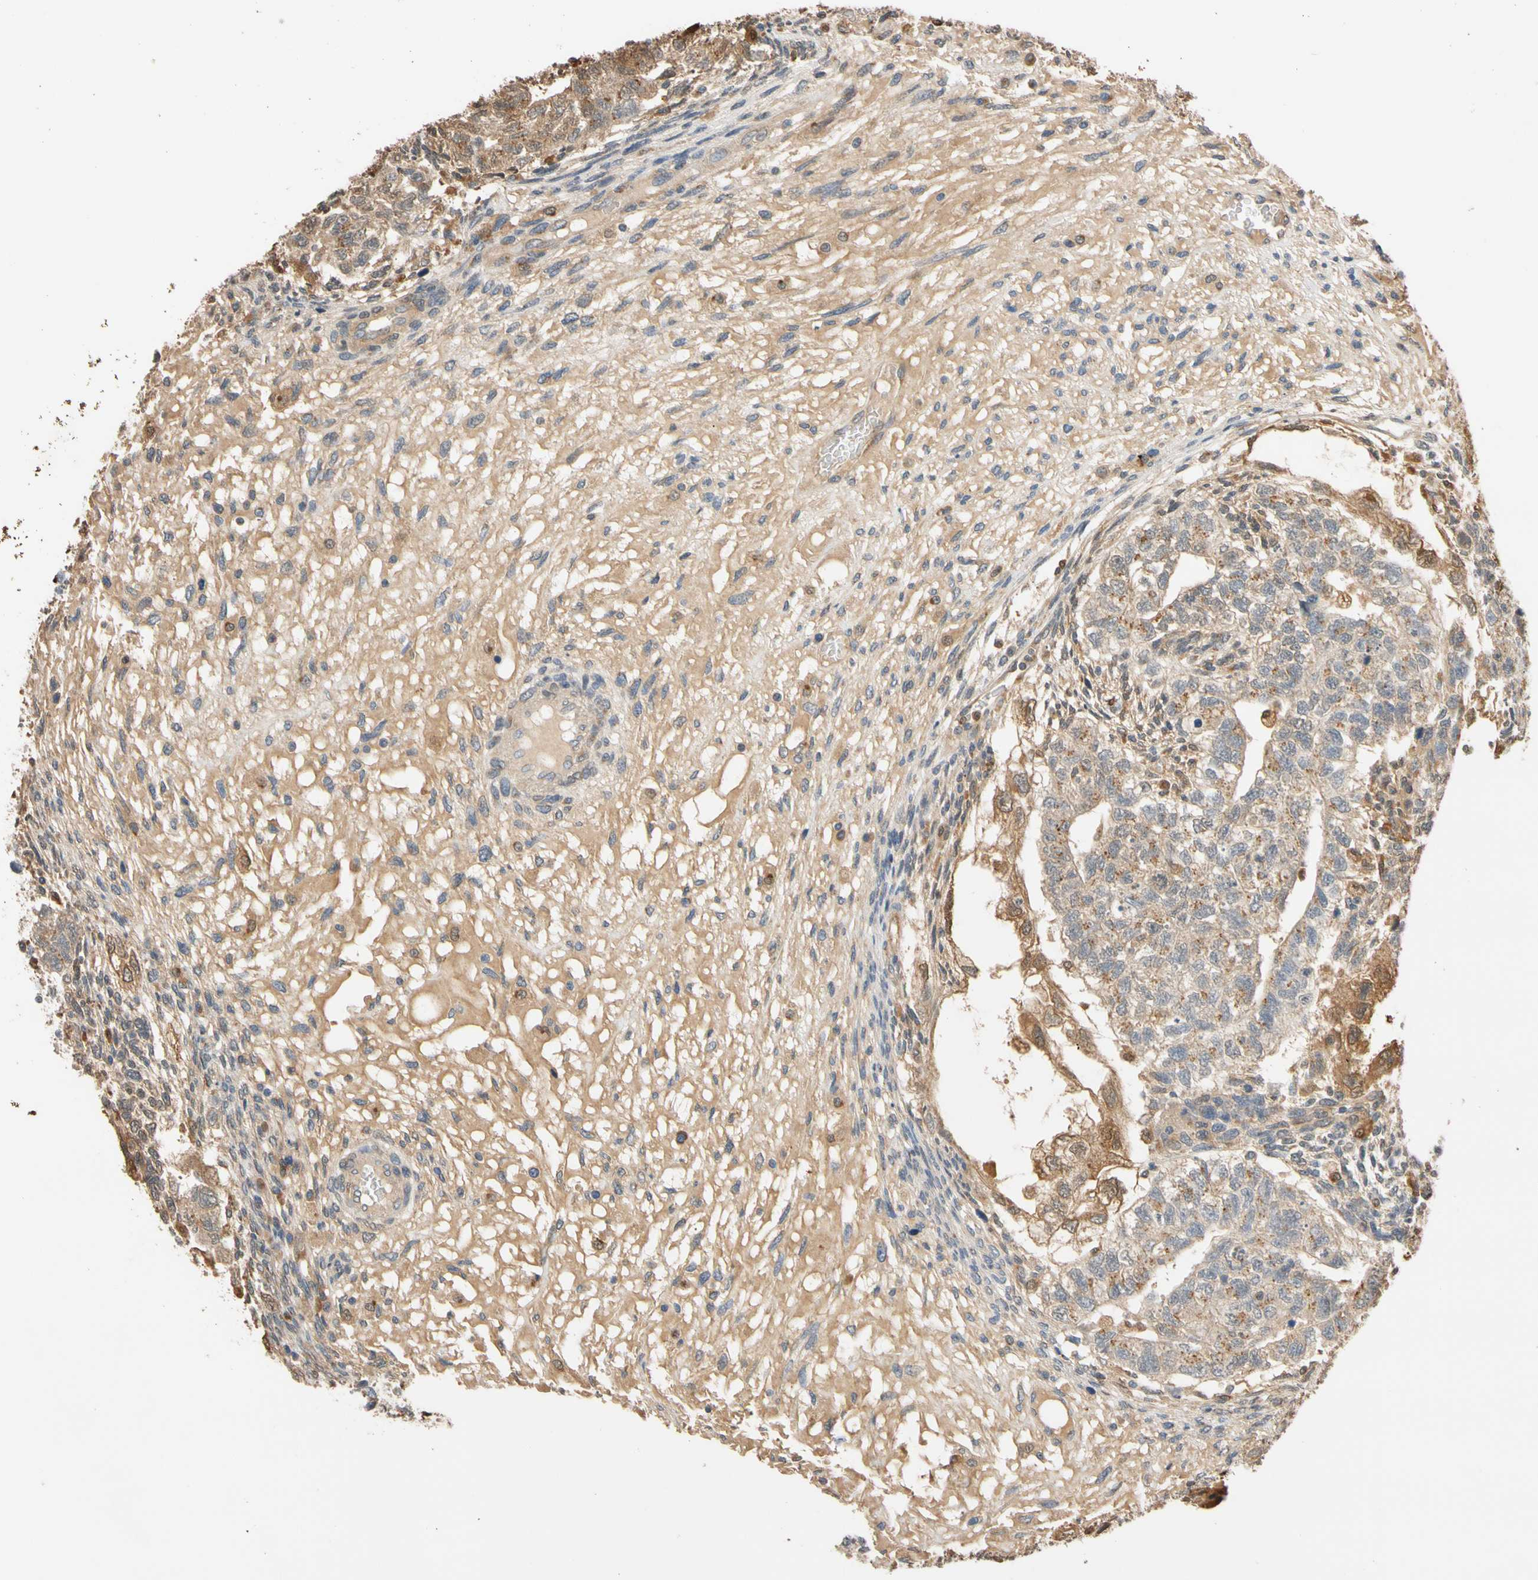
{"staining": {"intensity": "weak", "quantity": "25%-75%", "location": "cytoplasmic/membranous"}, "tissue": "testis cancer", "cell_type": "Tumor cells", "image_type": "cancer", "snomed": [{"axis": "morphology", "description": "Normal tissue, NOS"}, {"axis": "morphology", "description": "Carcinoma, Embryonal, NOS"}, {"axis": "topography", "description": "Testis"}], "caption": "A micrograph of testis cancer stained for a protein displays weak cytoplasmic/membranous brown staining in tumor cells. The protein of interest is stained brown, and the nuclei are stained in blue (DAB (3,3'-diaminobenzidine) IHC with brightfield microscopy, high magnification).", "gene": "GPSM2", "patient": {"sex": "male", "age": 36}}